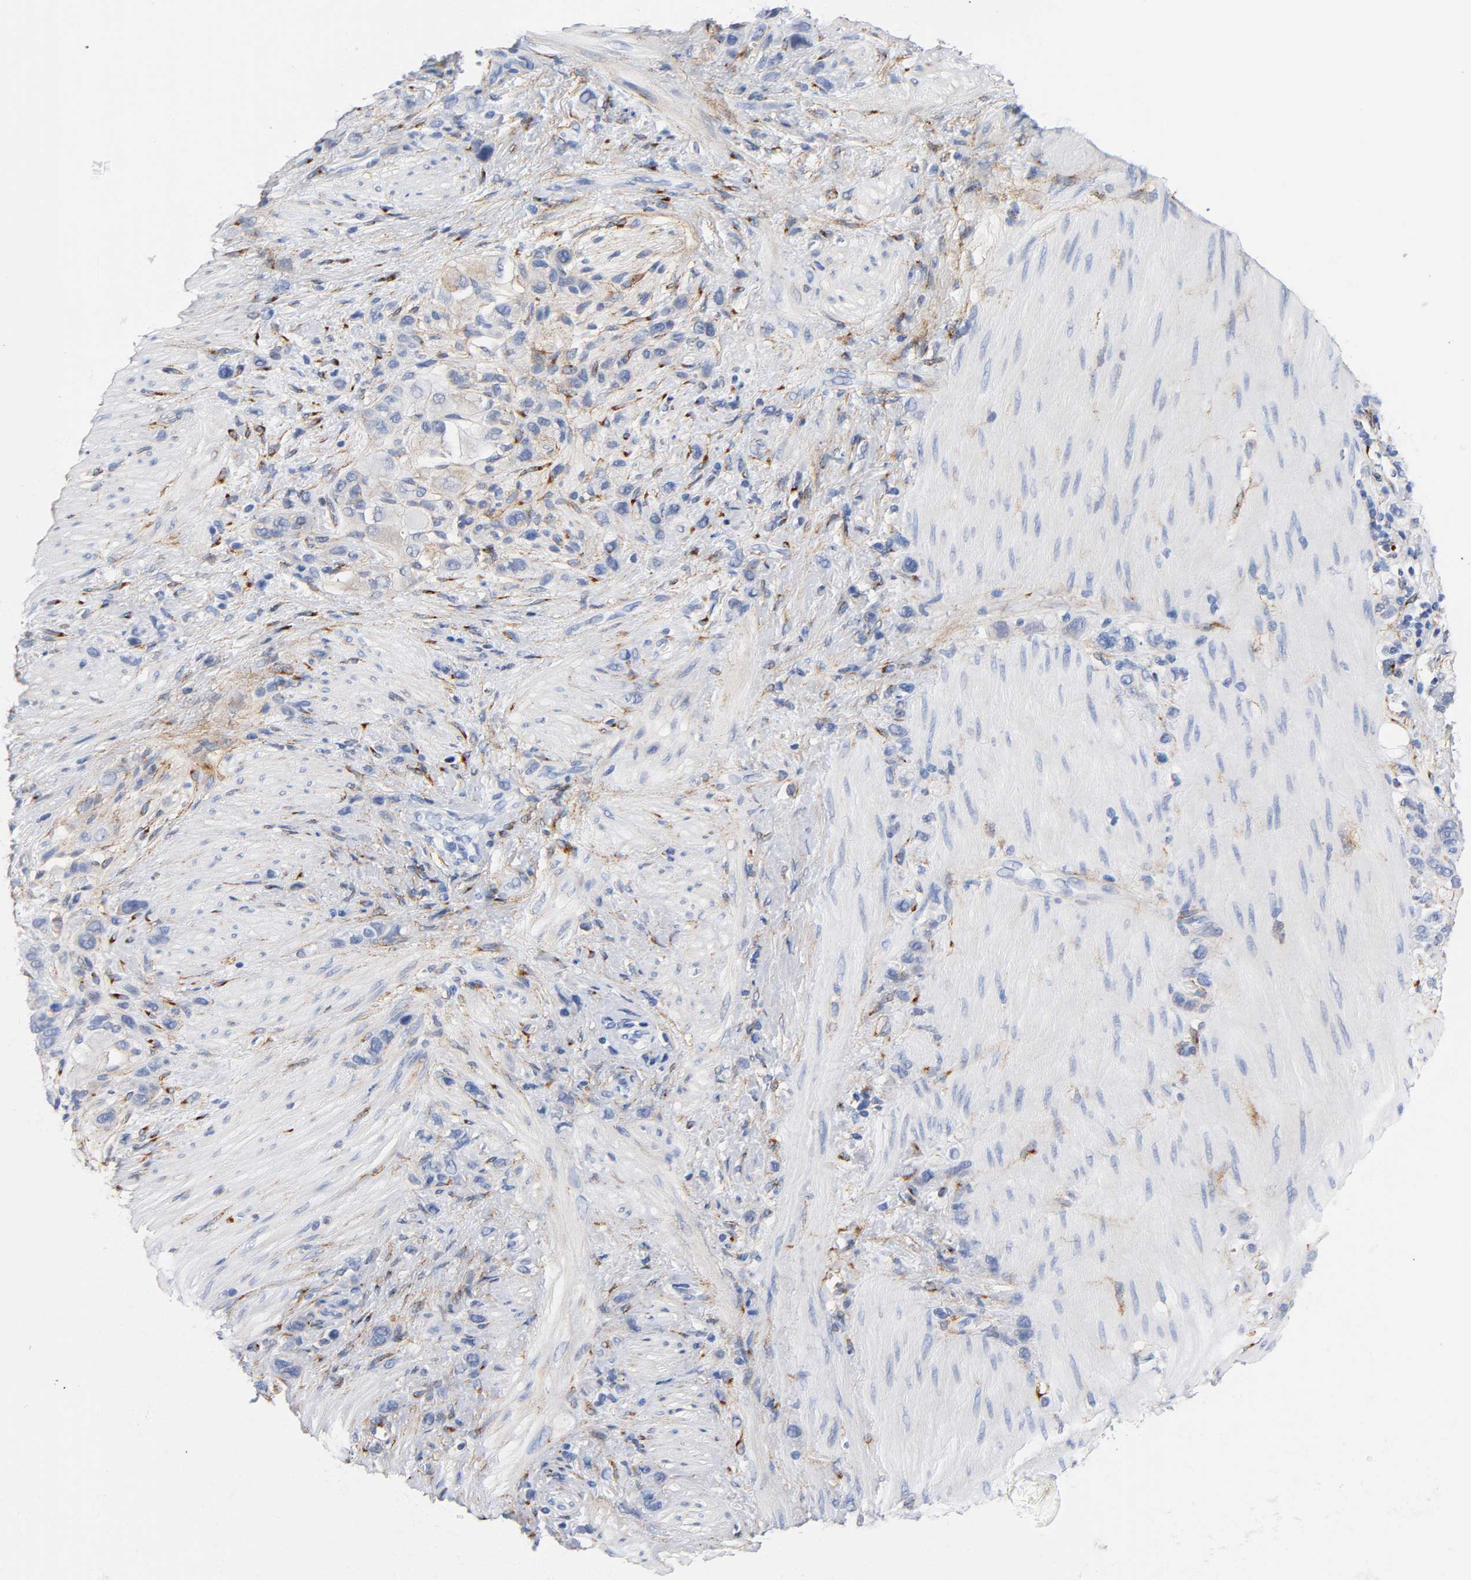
{"staining": {"intensity": "negative", "quantity": "none", "location": "none"}, "tissue": "stomach cancer", "cell_type": "Tumor cells", "image_type": "cancer", "snomed": [{"axis": "morphology", "description": "Normal tissue, NOS"}, {"axis": "morphology", "description": "Adenocarcinoma, NOS"}, {"axis": "morphology", "description": "Adenocarcinoma, High grade"}, {"axis": "topography", "description": "Stomach, upper"}, {"axis": "topography", "description": "Stomach"}], "caption": "Stomach cancer was stained to show a protein in brown. There is no significant staining in tumor cells.", "gene": "LRP1", "patient": {"sex": "female", "age": 65}}